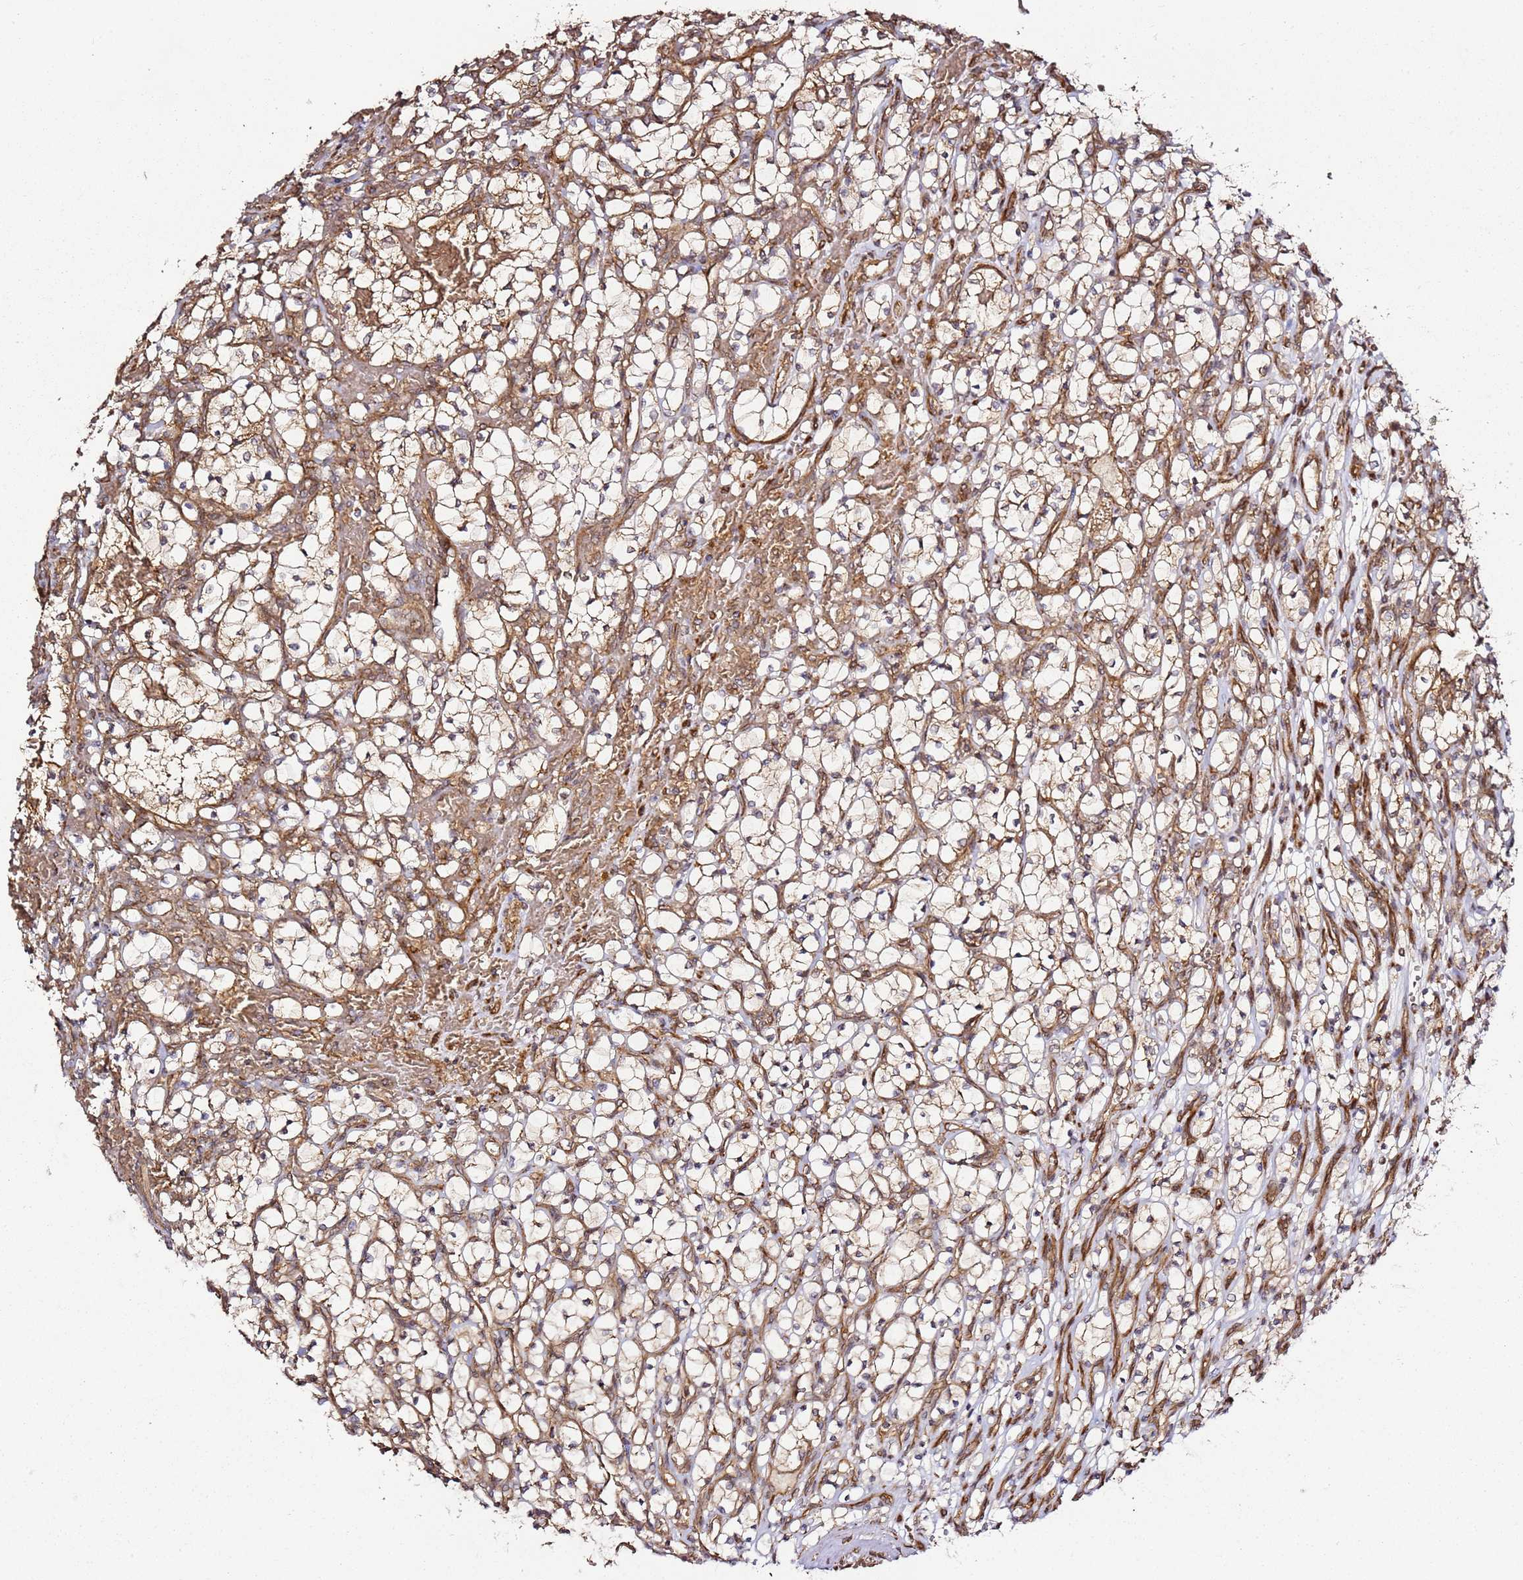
{"staining": {"intensity": "strong", "quantity": ">75%", "location": "cytoplasmic/membranous"}, "tissue": "renal cancer", "cell_type": "Tumor cells", "image_type": "cancer", "snomed": [{"axis": "morphology", "description": "Adenocarcinoma, NOS"}, {"axis": "topography", "description": "Kidney"}], "caption": "Protein staining shows strong cytoplasmic/membranous positivity in approximately >75% of tumor cells in renal adenocarcinoma.", "gene": "TM2D2", "patient": {"sex": "female", "age": 69}}